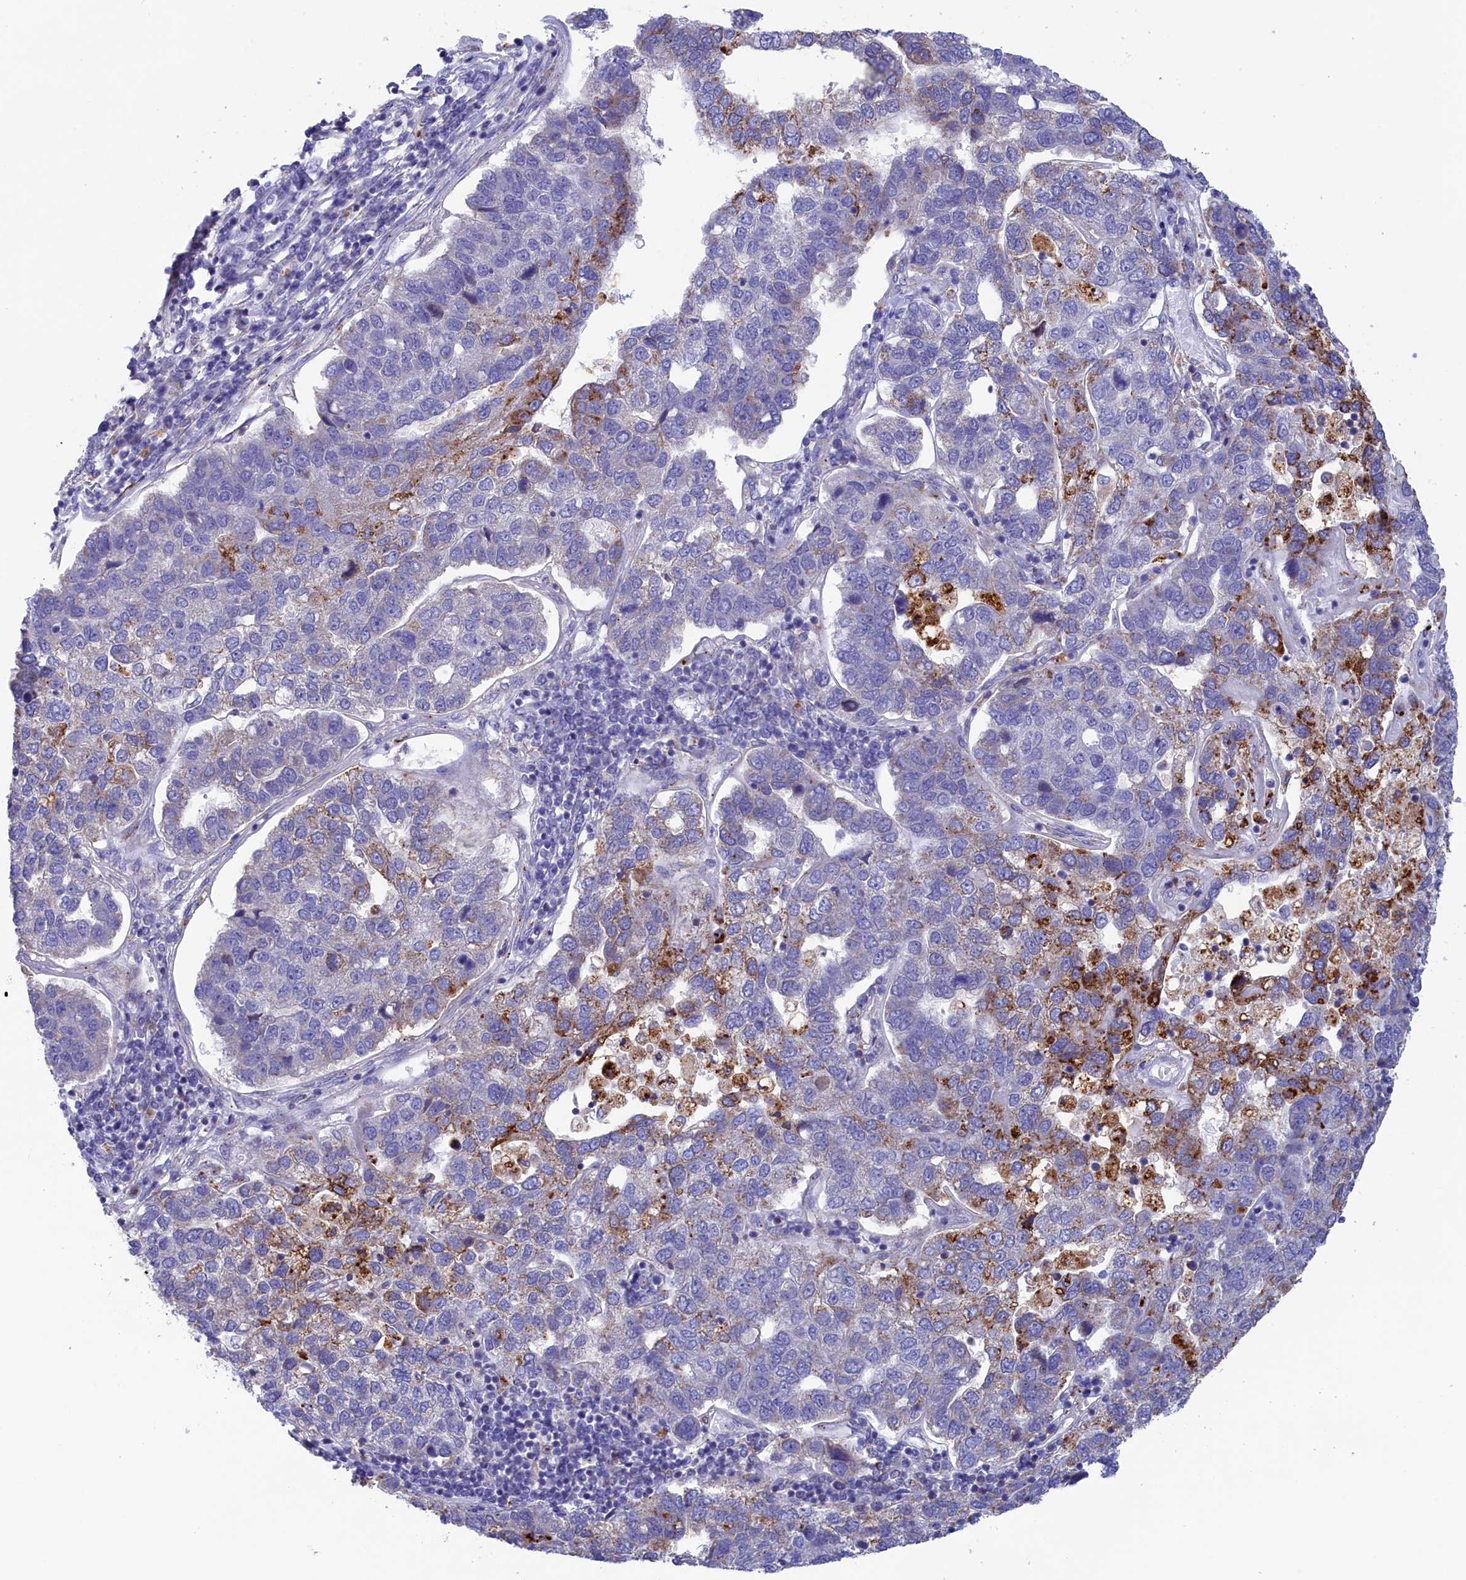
{"staining": {"intensity": "moderate", "quantity": "<25%", "location": "cytoplasmic/membranous"}, "tissue": "pancreatic cancer", "cell_type": "Tumor cells", "image_type": "cancer", "snomed": [{"axis": "morphology", "description": "Adenocarcinoma, NOS"}, {"axis": "topography", "description": "Pancreas"}], "caption": "Protein expression analysis of pancreatic cancer demonstrates moderate cytoplasmic/membranous positivity in approximately <25% of tumor cells.", "gene": "WDR6", "patient": {"sex": "female", "age": 61}}